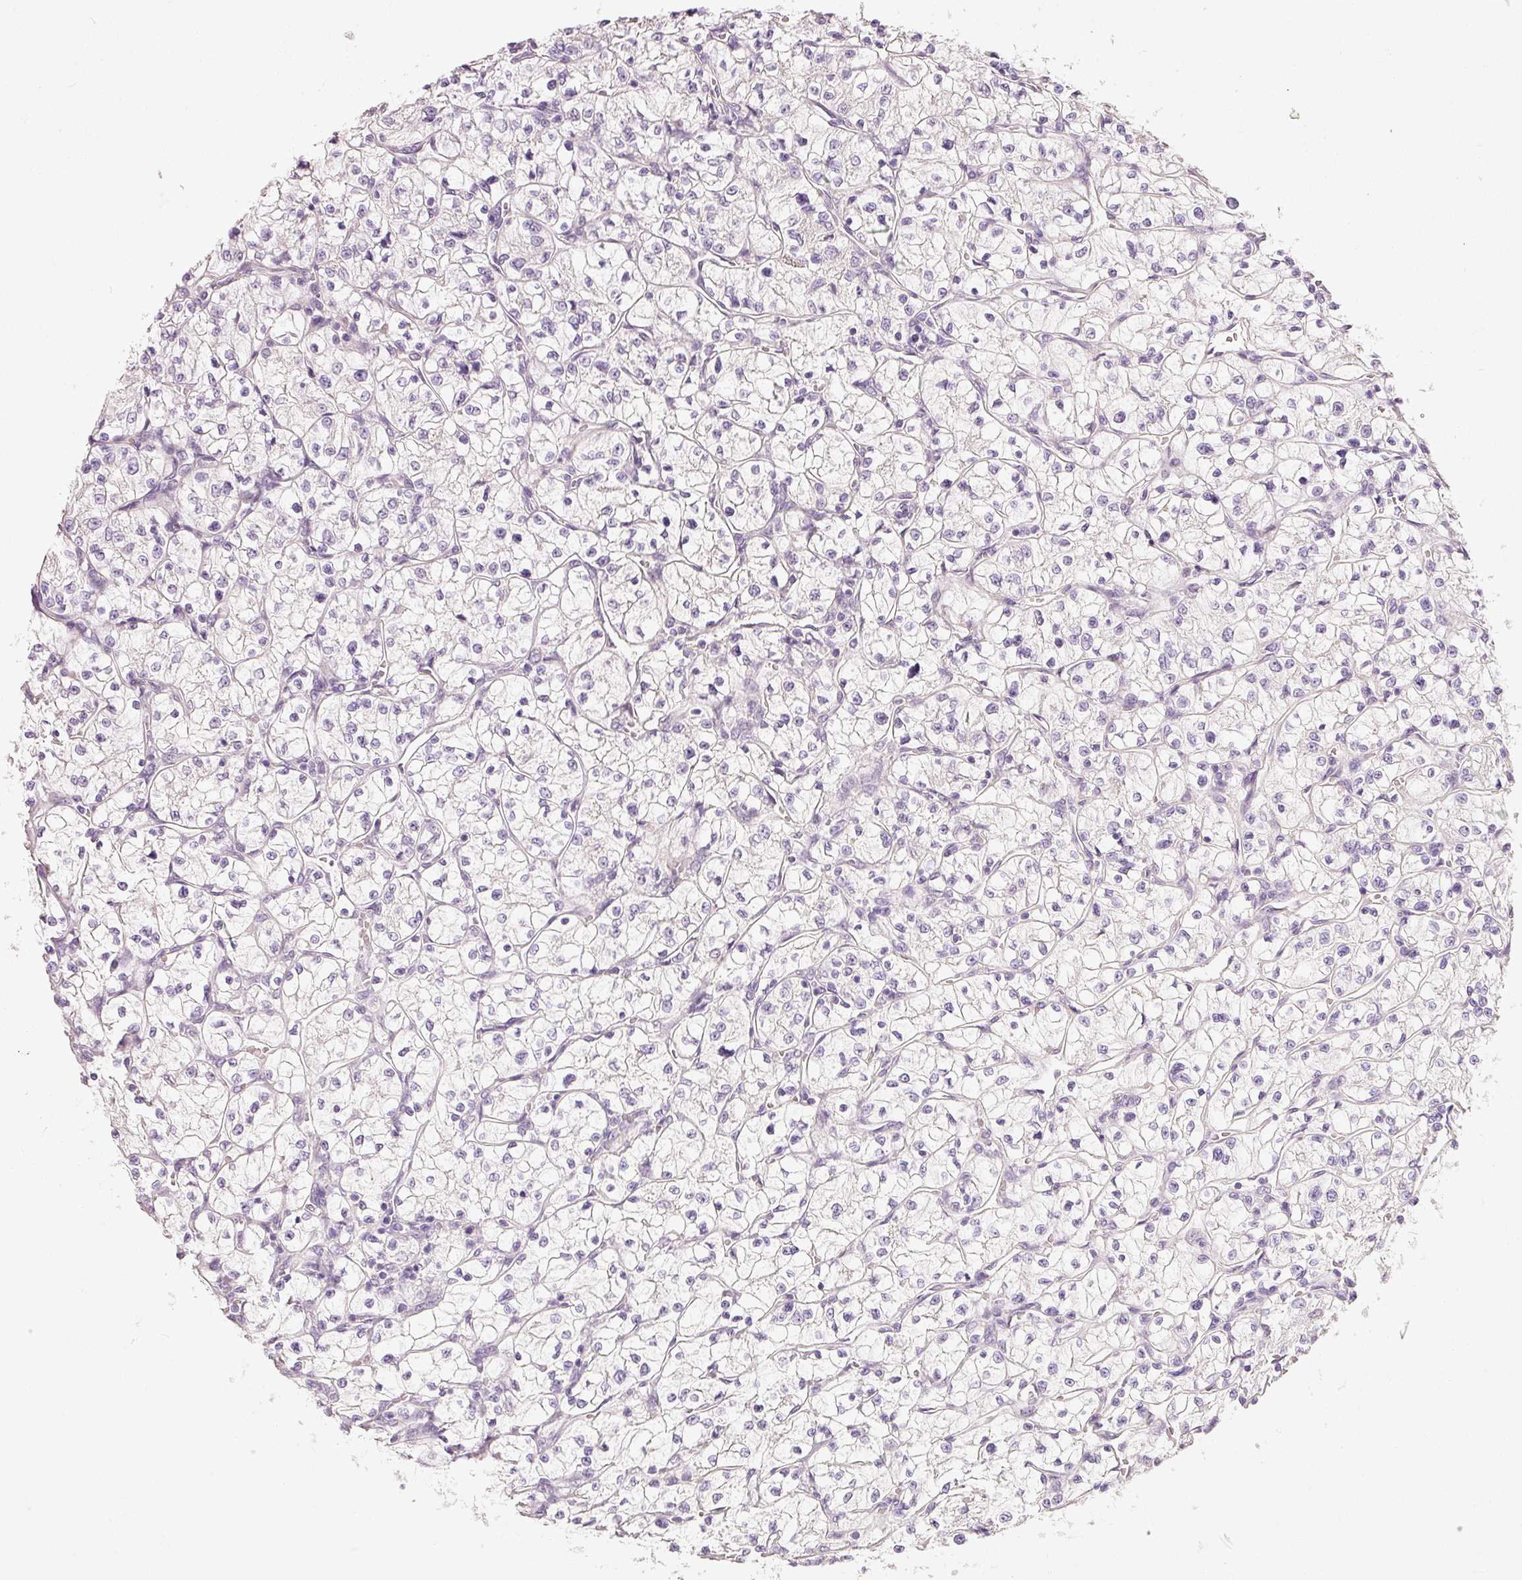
{"staining": {"intensity": "negative", "quantity": "none", "location": "none"}, "tissue": "renal cancer", "cell_type": "Tumor cells", "image_type": "cancer", "snomed": [{"axis": "morphology", "description": "Adenocarcinoma, NOS"}, {"axis": "topography", "description": "Kidney"}], "caption": "DAB immunohistochemical staining of renal cancer exhibits no significant staining in tumor cells. Nuclei are stained in blue.", "gene": "OSR2", "patient": {"sex": "female", "age": 64}}